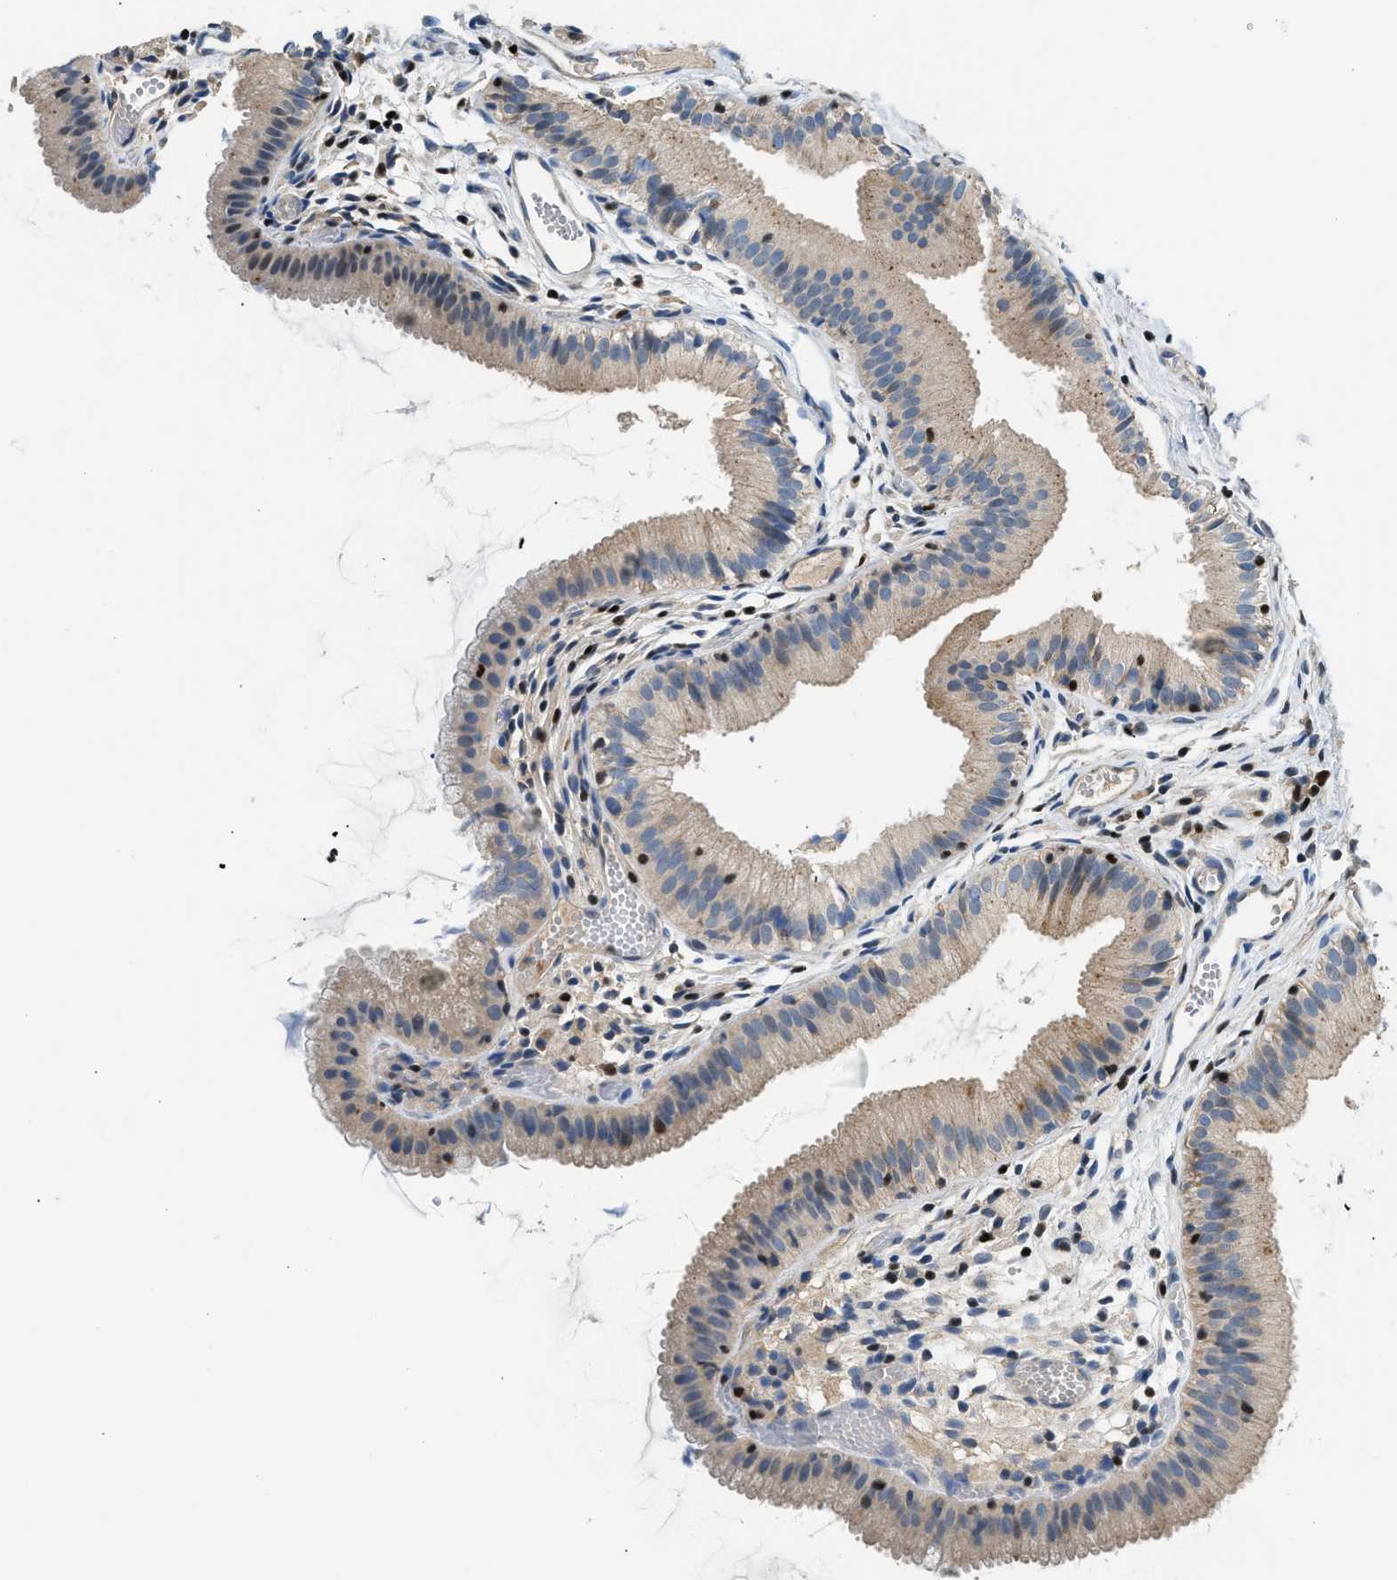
{"staining": {"intensity": "weak", "quantity": ">75%", "location": "cytoplasmic/membranous"}, "tissue": "gallbladder", "cell_type": "Glandular cells", "image_type": "normal", "snomed": [{"axis": "morphology", "description": "Normal tissue, NOS"}, {"axis": "topography", "description": "Gallbladder"}], "caption": "Glandular cells show low levels of weak cytoplasmic/membranous positivity in about >75% of cells in benign gallbladder. (DAB (3,3'-diaminobenzidine) = brown stain, brightfield microscopy at high magnification).", "gene": "TOX", "patient": {"sex": "female", "age": 26}}